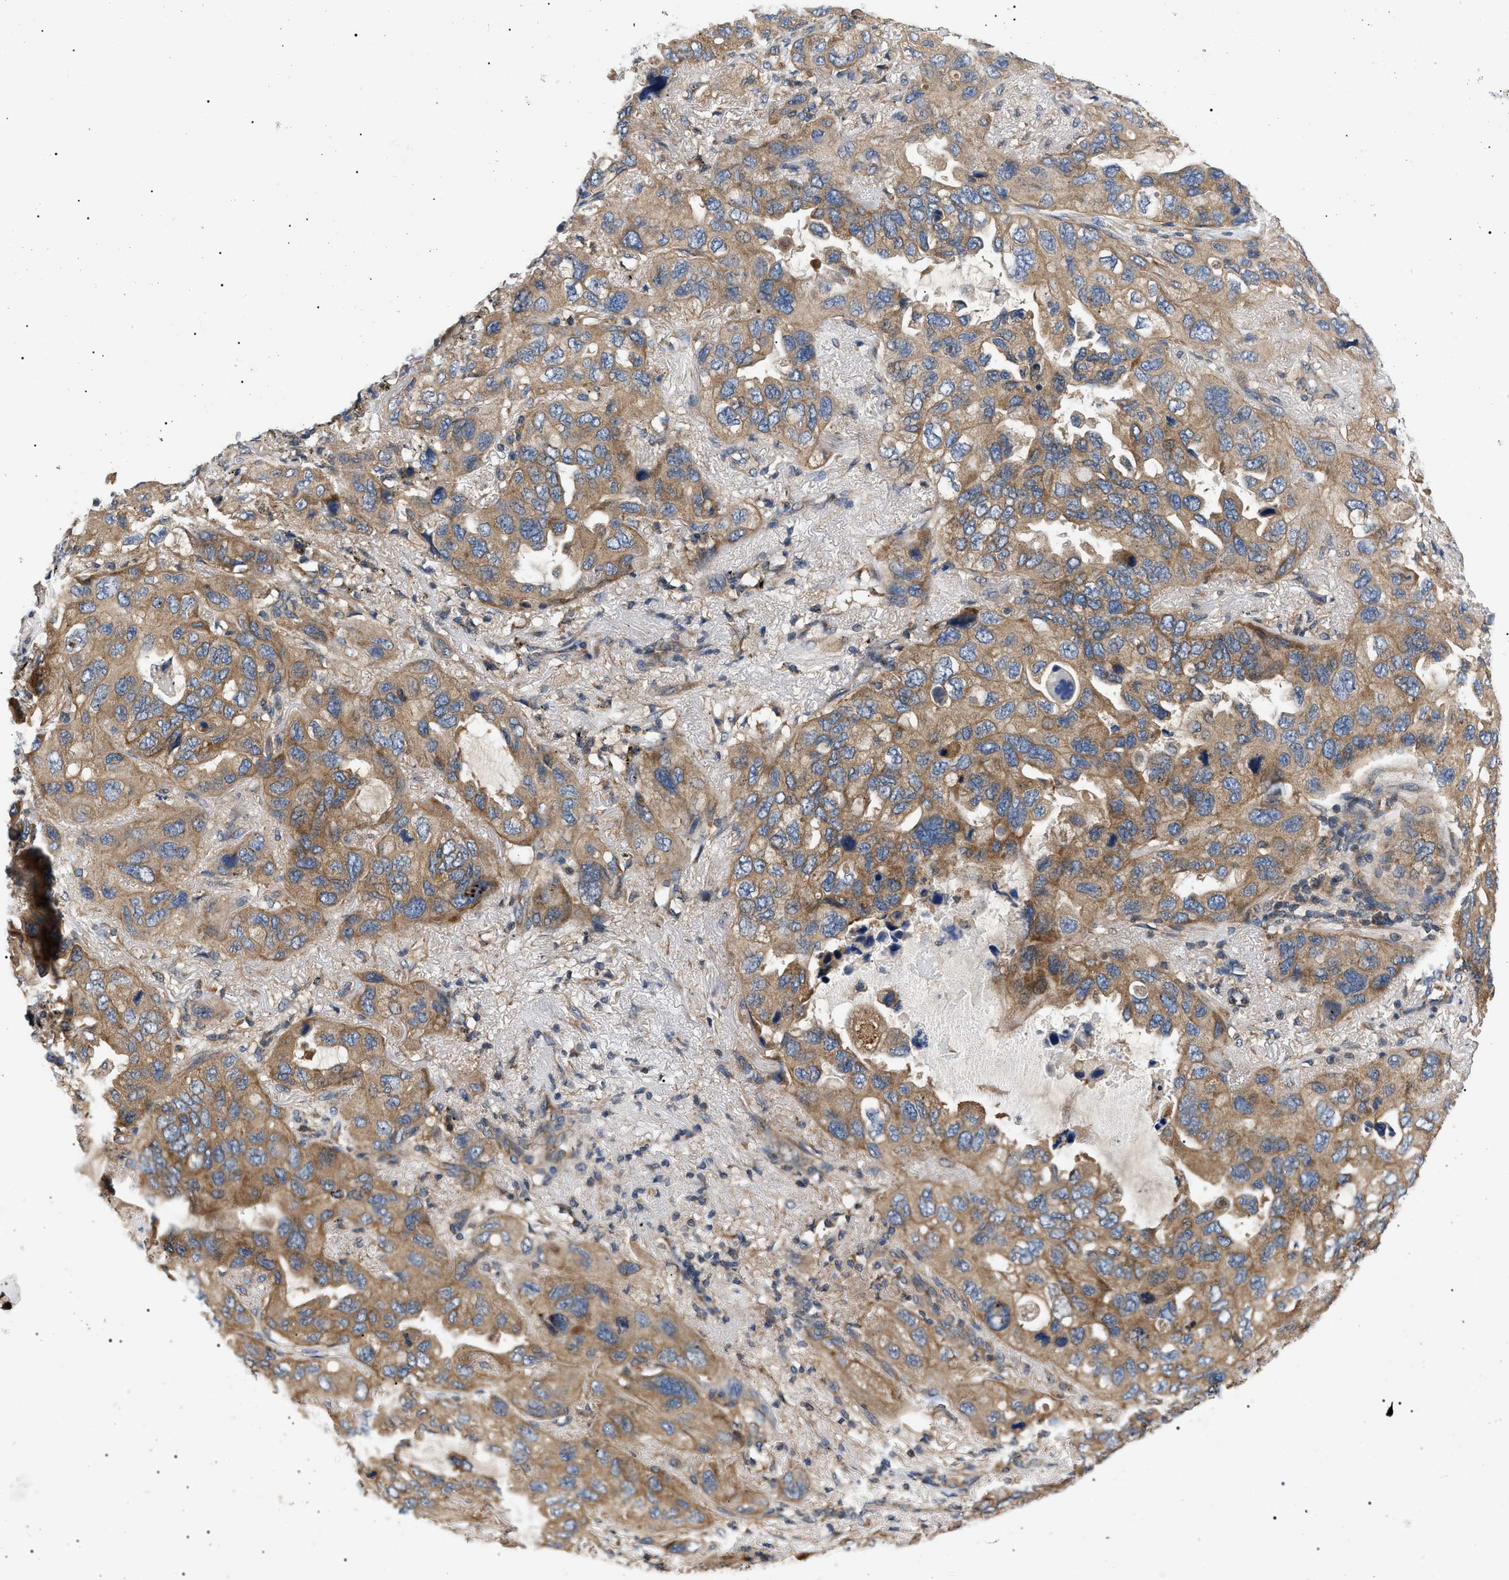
{"staining": {"intensity": "moderate", "quantity": ">75%", "location": "cytoplasmic/membranous"}, "tissue": "lung cancer", "cell_type": "Tumor cells", "image_type": "cancer", "snomed": [{"axis": "morphology", "description": "Squamous cell carcinoma, NOS"}, {"axis": "topography", "description": "Lung"}], "caption": "Lung cancer (squamous cell carcinoma) tissue displays moderate cytoplasmic/membranous expression in about >75% of tumor cells, visualized by immunohistochemistry.", "gene": "PPM1B", "patient": {"sex": "female", "age": 73}}